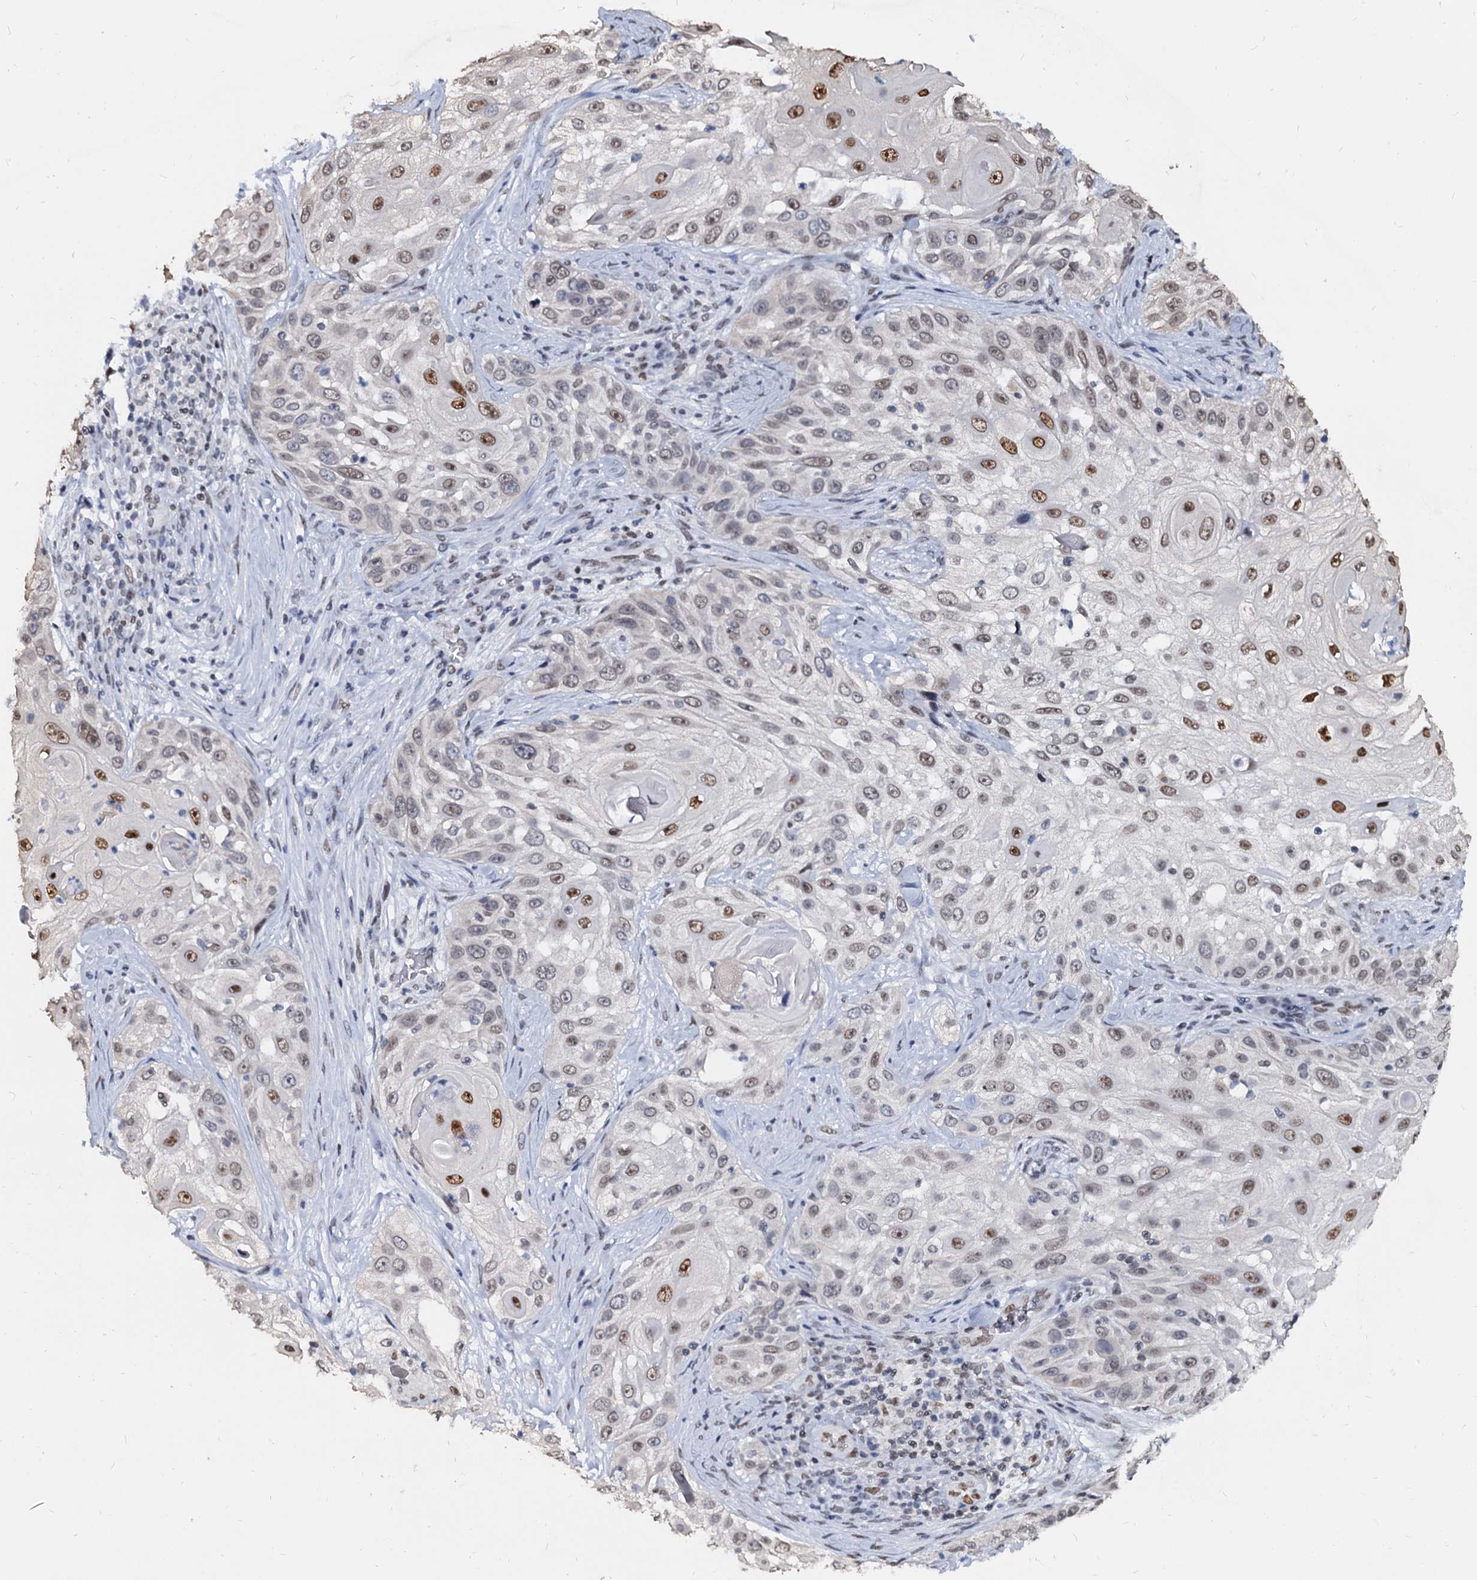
{"staining": {"intensity": "moderate", "quantity": "25%-75%", "location": "nuclear"}, "tissue": "skin cancer", "cell_type": "Tumor cells", "image_type": "cancer", "snomed": [{"axis": "morphology", "description": "Squamous cell carcinoma, NOS"}, {"axis": "topography", "description": "Skin"}], "caption": "Protein expression analysis of human skin squamous cell carcinoma reveals moderate nuclear staining in about 25%-75% of tumor cells. The staining was performed using DAB (3,3'-diaminobenzidine), with brown indicating positive protein expression. Nuclei are stained blue with hematoxylin.", "gene": "CMAS", "patient": {"sex": "female", "age": 44}}